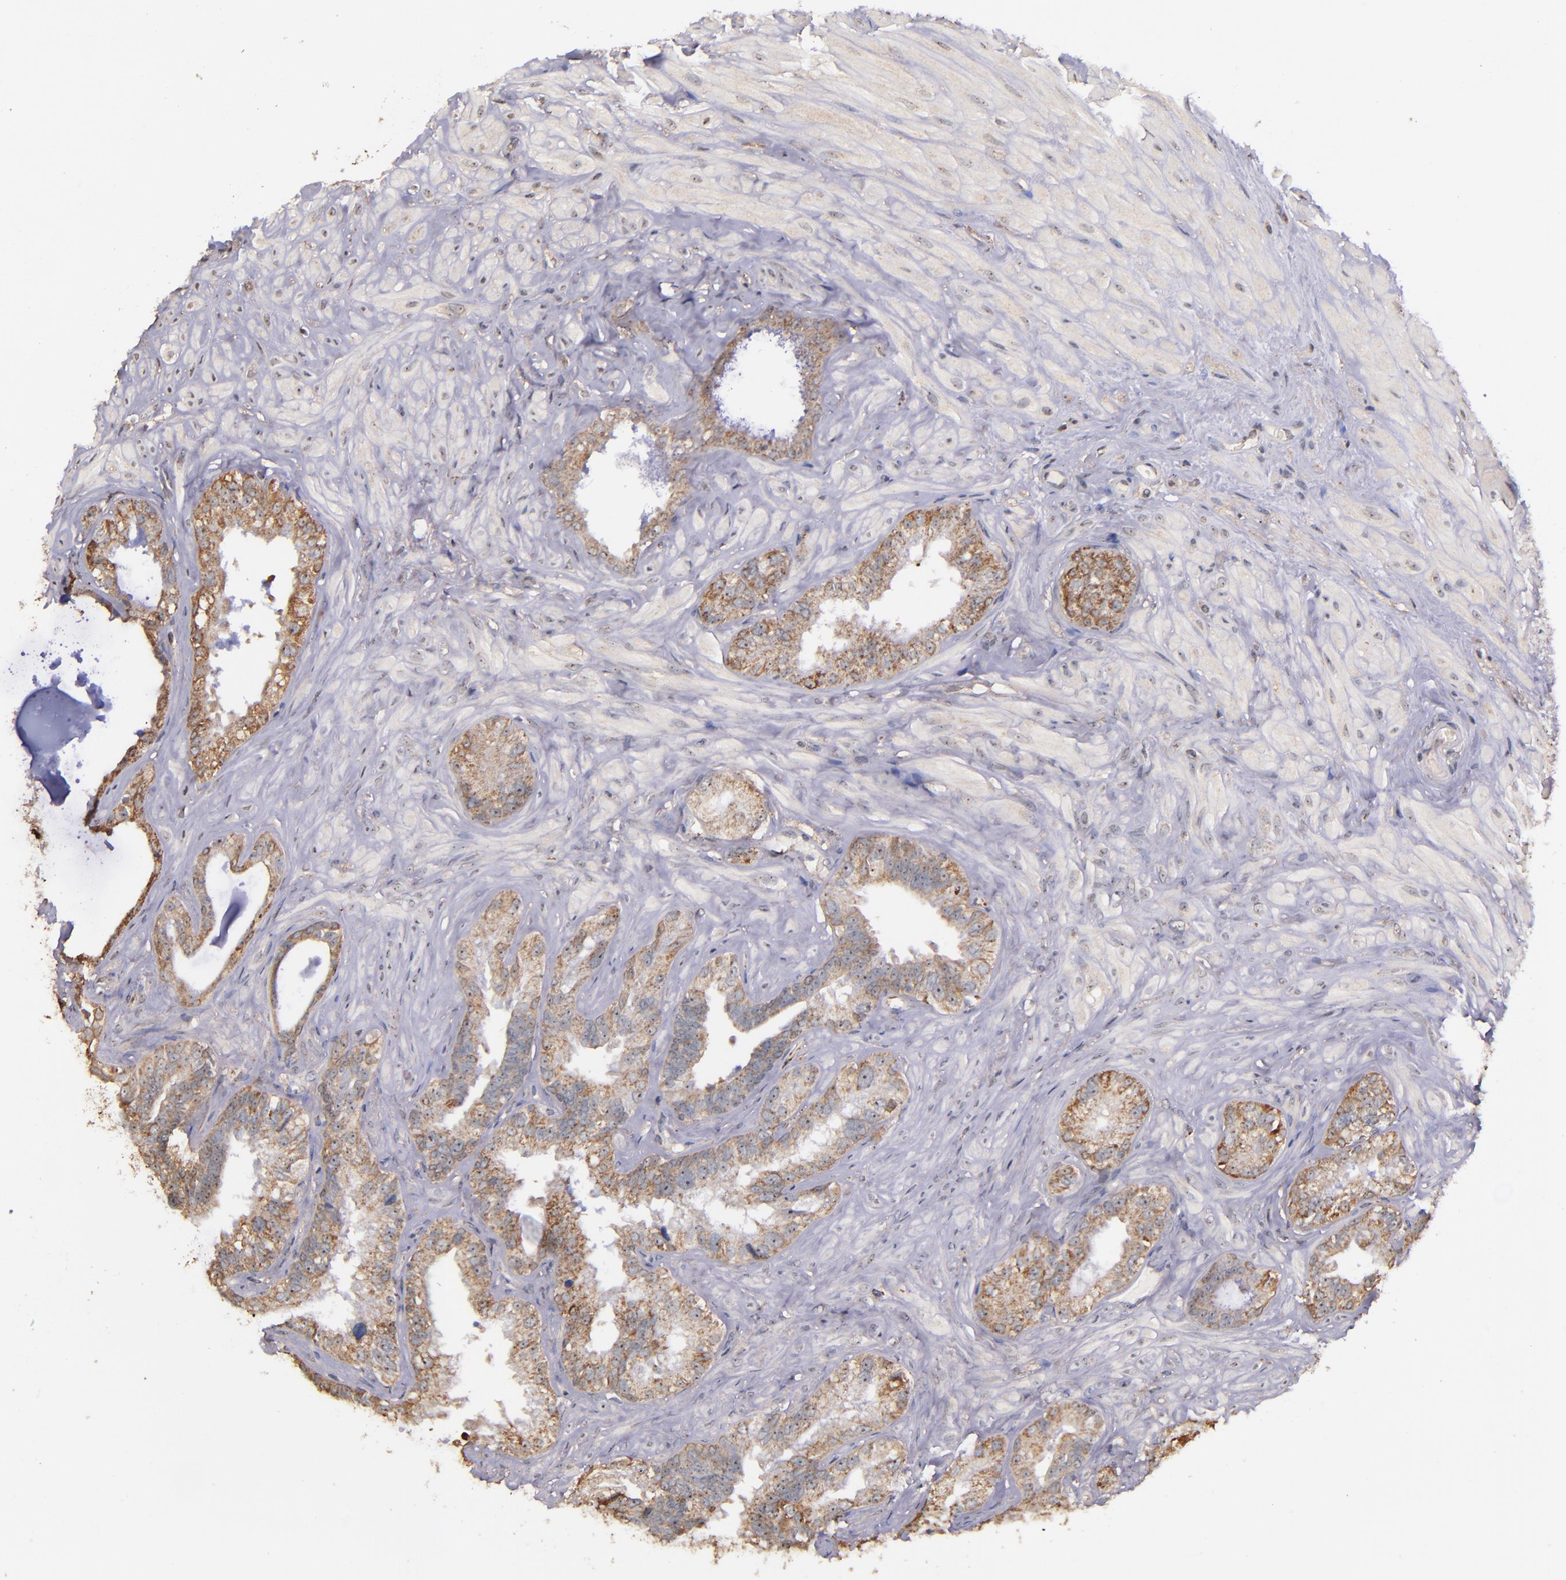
{"staining": {"intensity": "moderate", "quantity": ">75%", "location": "cytoplasmic/membranous"}, "tissue": "seminal vesicle", "cell_type": "Glandular cells", "image_type": "normal", "snomed": [{"axis": "morphology", "description": "Normal tissue, NOS"}, {"axis": "topography", "description": "Seminal veicle"}], "caption": "Seminal vesicle stained with a brown dye shows moderate cytoplasmic/membranous positive staining in approximately >75% of glandular cells.", "gene": "SHC1", "patient": {"sex": "male", "age": 63}}